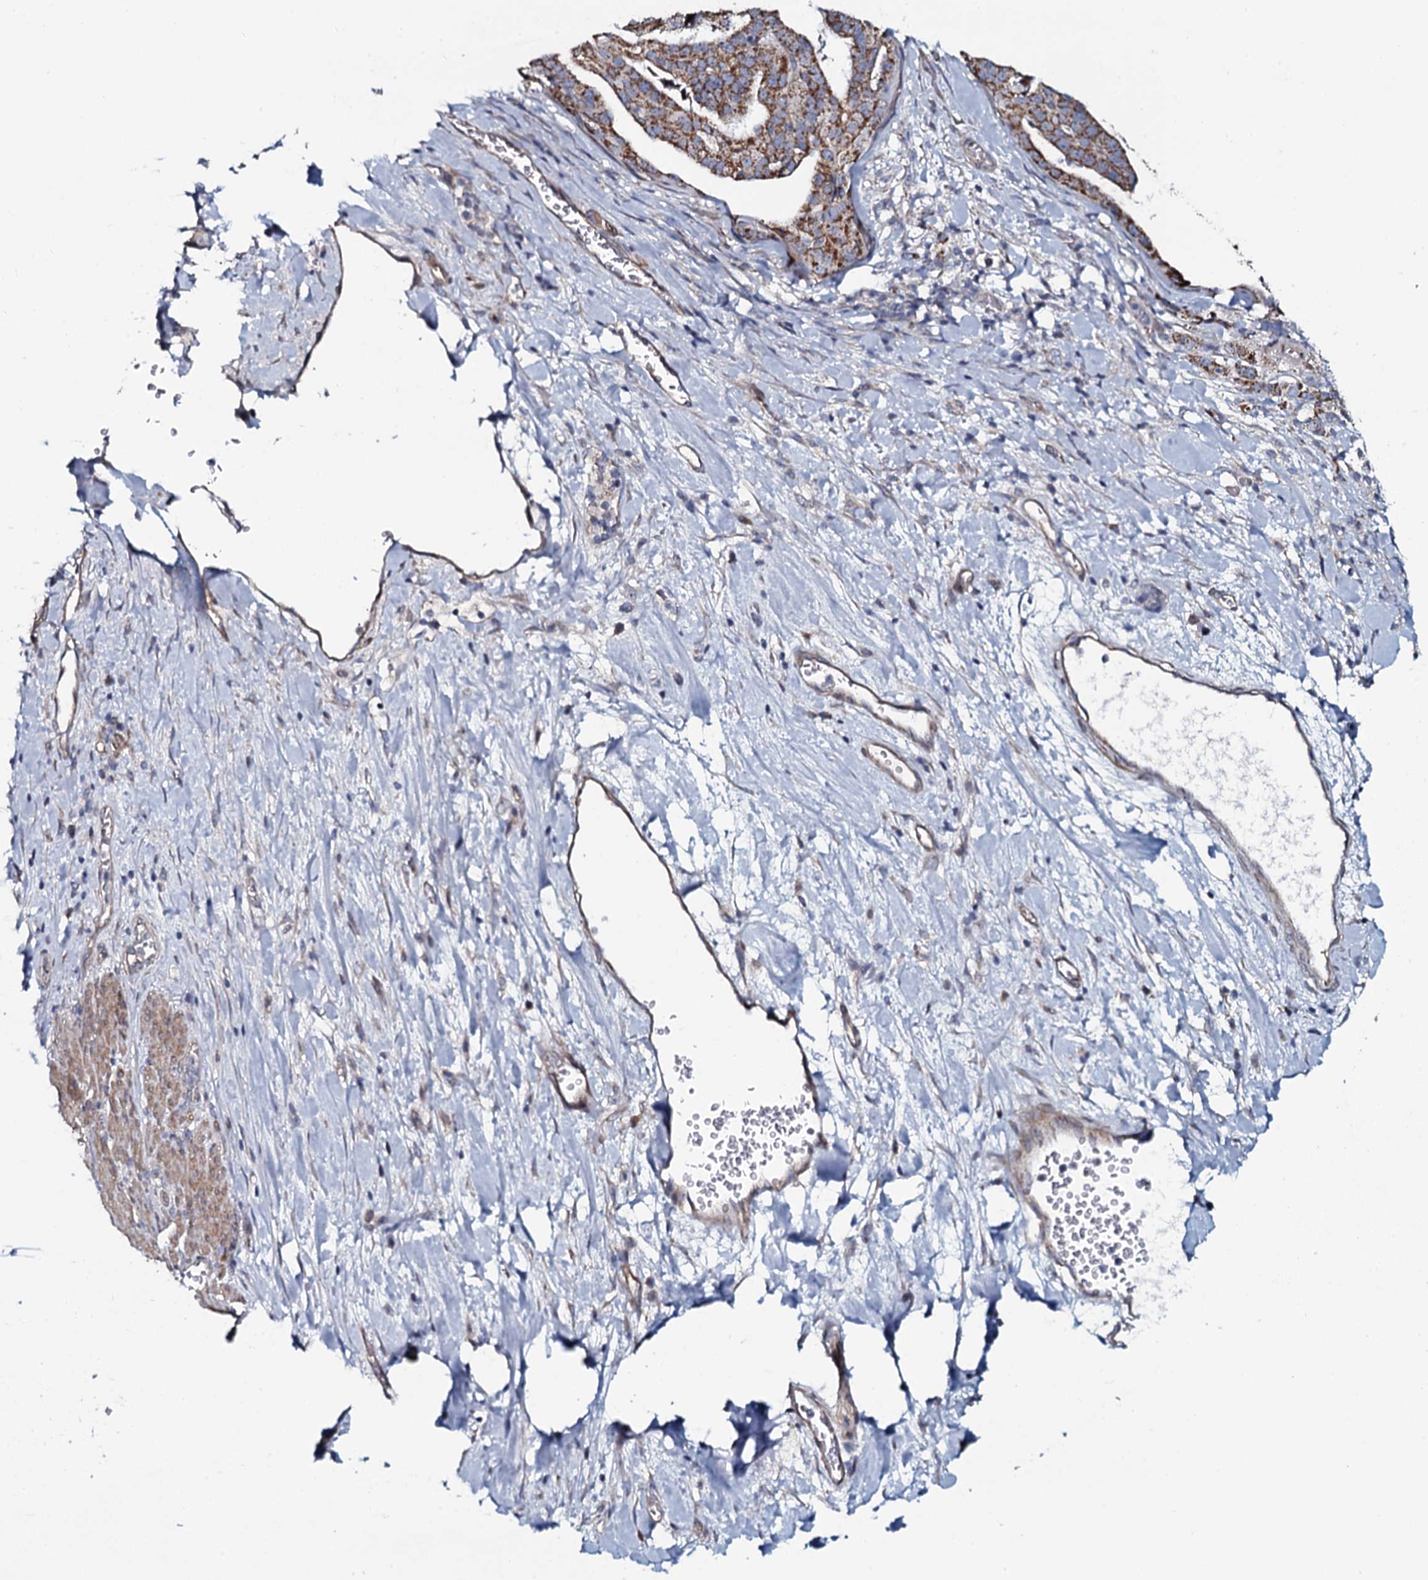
{"staining": {"intensity": "moderate", "quantity": ">75%", "location": "cytoplasmic/membranous"}, "tissue": "stomach cancer", "cell_type": "Tumor cells", "image_type": "cancer", "snomed": [{"axis": "morphology", "description": "Adenocarcinoma, NOS"}, {"axis": "topography", "description": "Stomach"}], "caption": "Immunohistochemical staining of stomach adenocarcinoma reveals medium levels of moderate cytoplasmic/membranous expression in about >75% of tumor cells.", "gene": "KCTD4", "patient": {"sex": "male", "age": 48}}